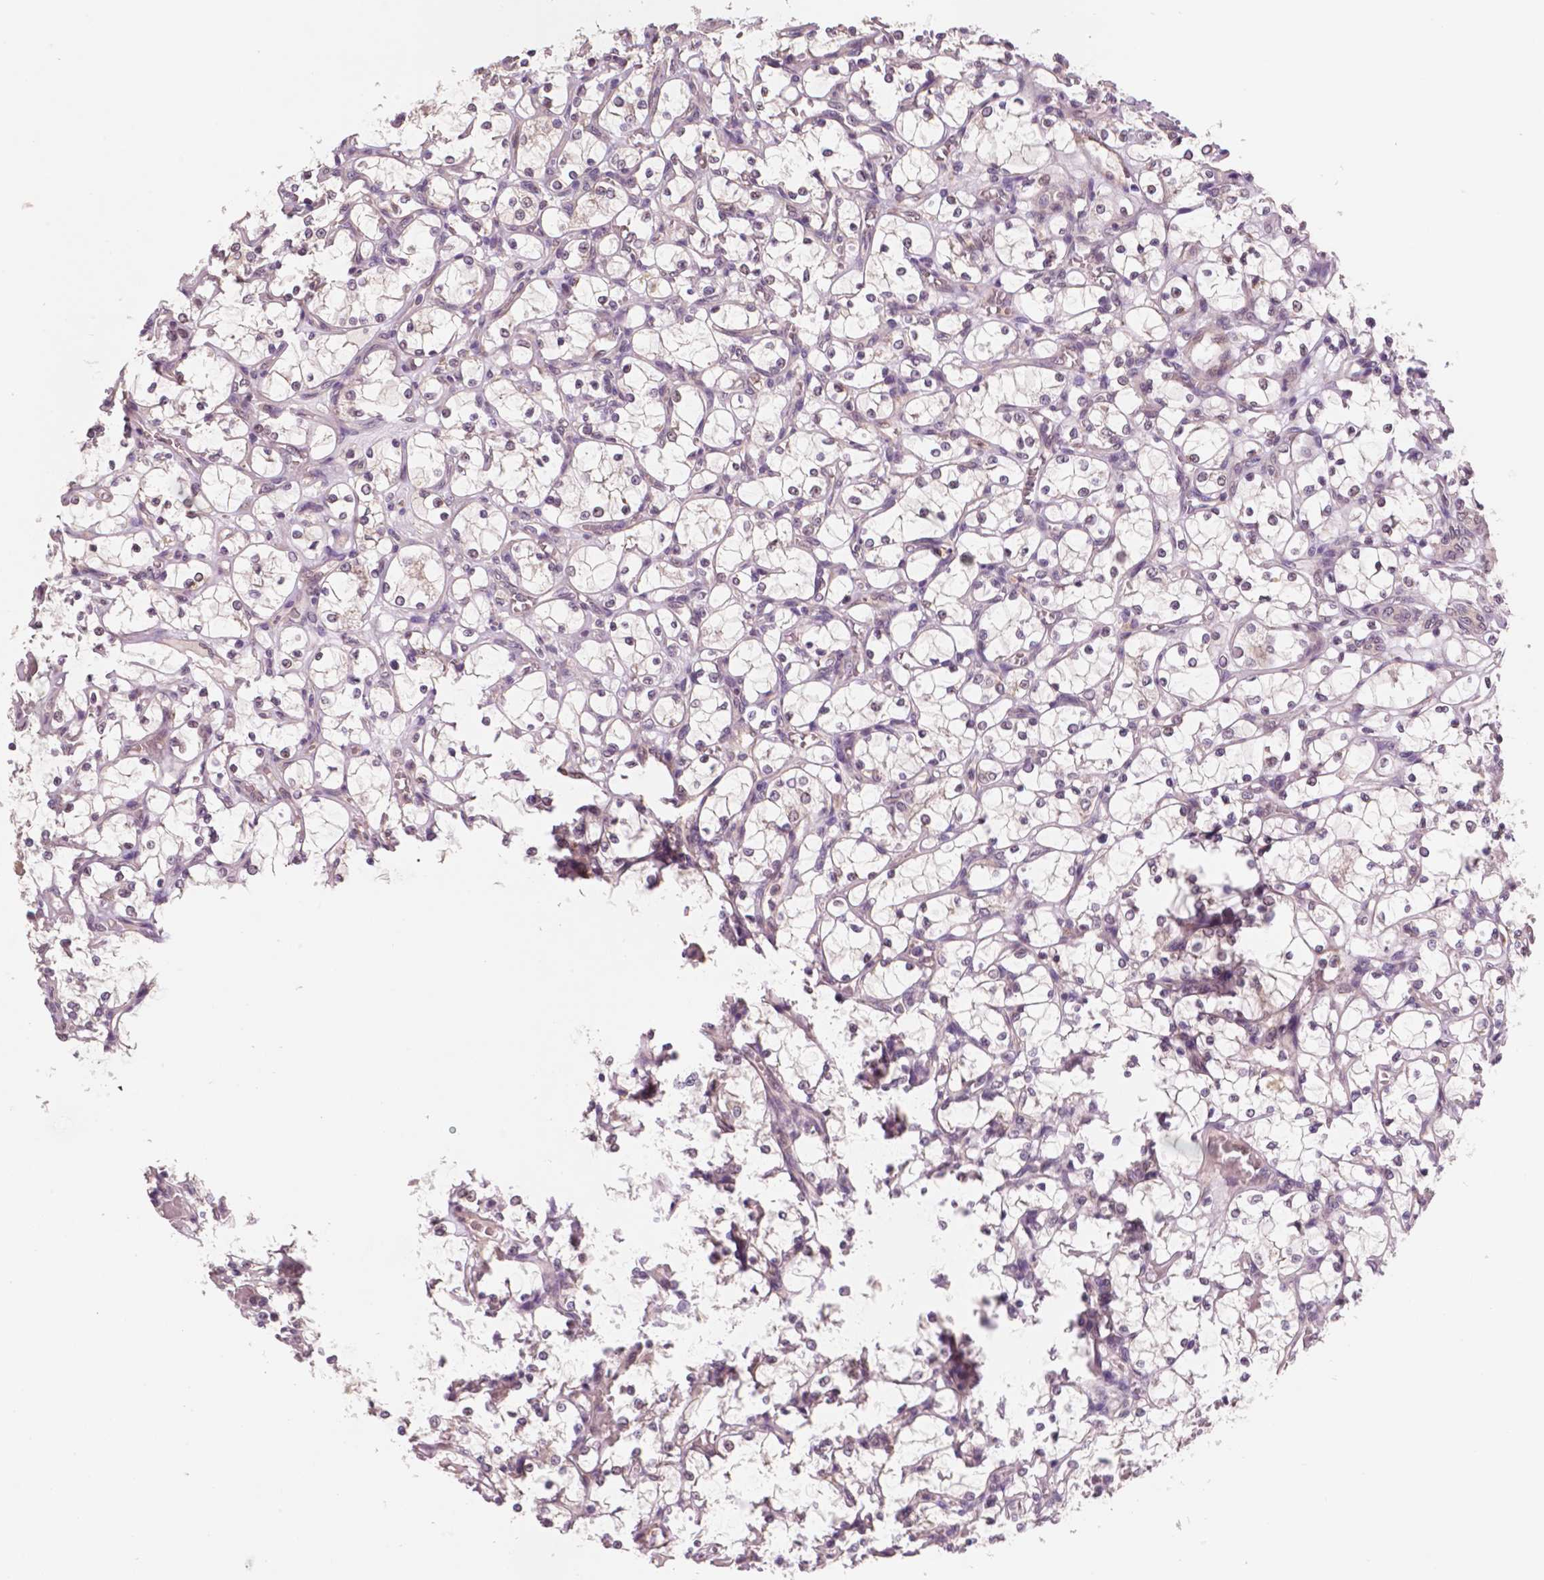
{"staining": {"intensity": "negative", "quantity": "none", "location": "none"}, "tissue": "renal cancer", "cell_type": "Tumor cells", "image_type": "cancer", "snomed": [{"axis": "morphology", "description": "Adenocarcinoma, NOS"}, {"axis": "topography", "description": "Kidney"}], "caption": "This histopathology image is of renal cancer stained with IHC to label a protein in brown with the nuclei are counter-stained blue. There is no expression in tumor cells.", "gene": "STAT3", "patient": {"sex": "female", "age": 69}}